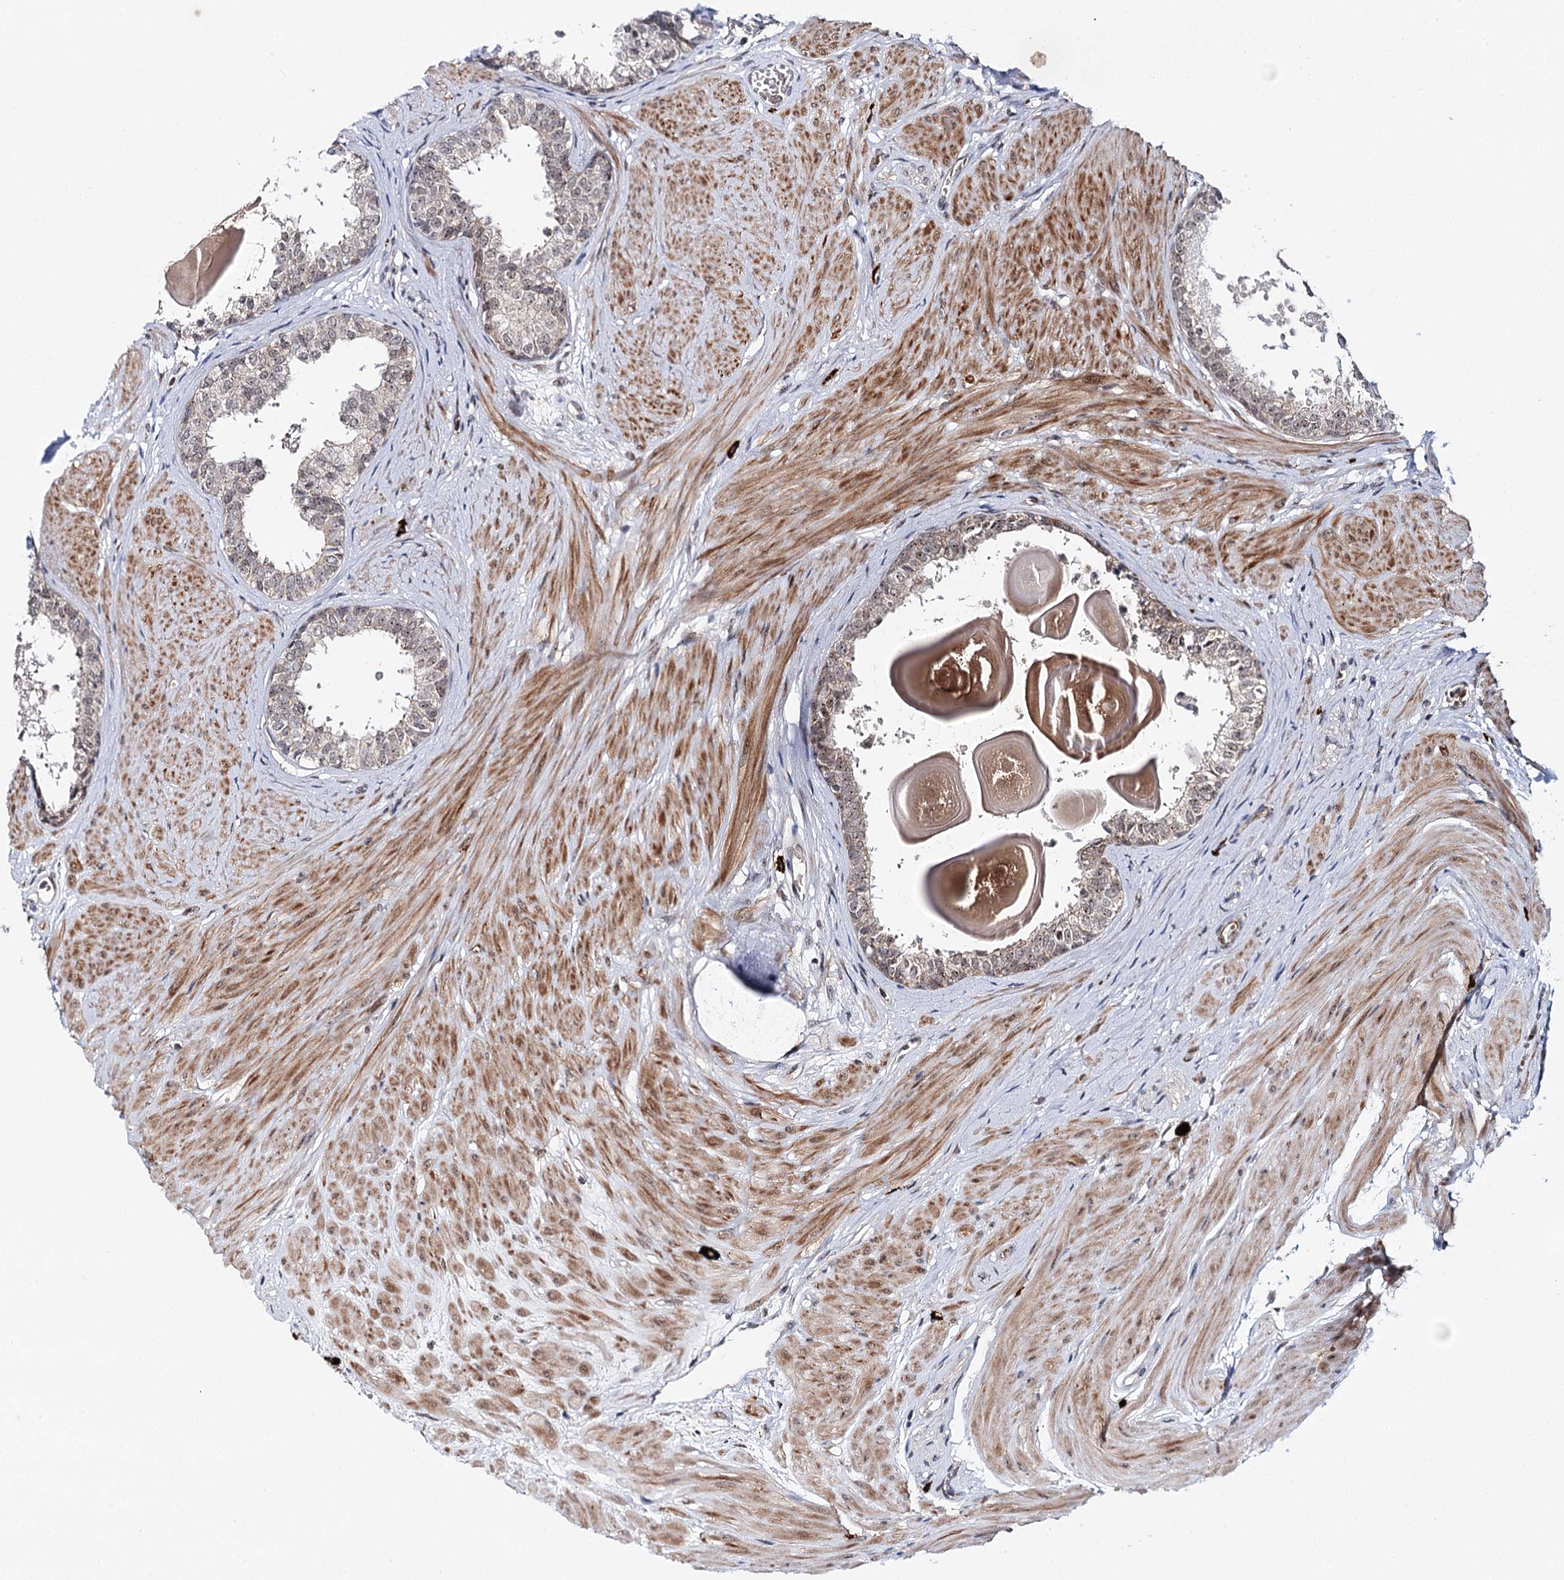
{"staining": {"intensity": "weak", "quantity": "<25%", "location": "cytoplasmic/membranous,nuclear"}, "tissue": "prostate", "cell_type": "Glandular cells", "image_type": "normal", "snomed": [{"axis": "morphology", "description": "Normal tissue, NOS"}, {"axis": "topography", "description": "Prostate"}], "caption": "High power microscopy photomicrograph of an immunohistochemistry (IHC) image of benign prostate, revealing no significant expression in glandular cells. (DAB (3,3'-diaminobenzidine) immunohistochemistry (IHC), high magnification).", "gene": "BUD13", "patient": {"sex": "male", "age": 48}}